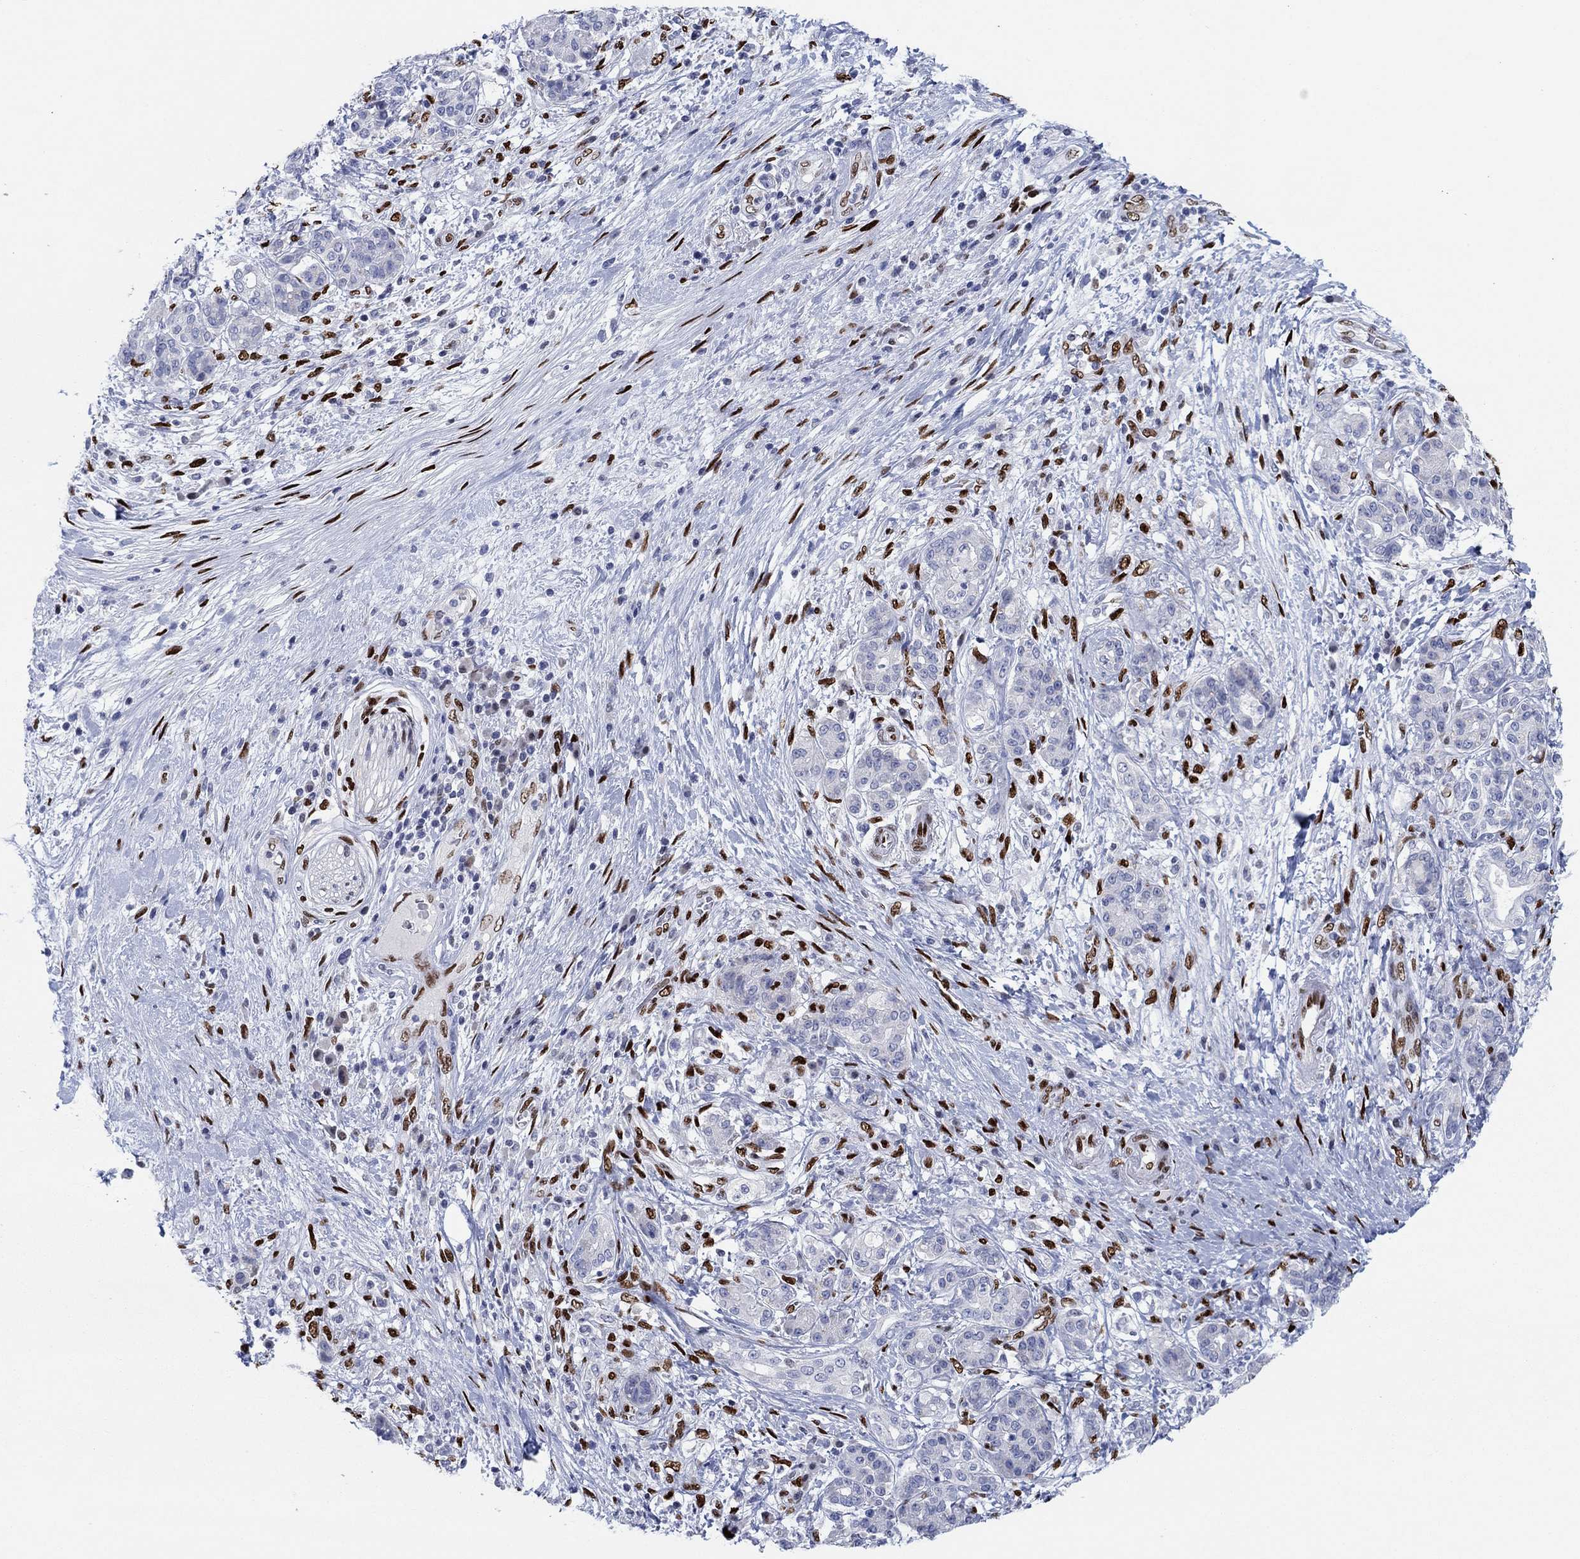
{"staining": {"intensity": "negative", "quantity": "none", "location": "none"}, "tissue": "pancreatic cancer", "cell_type": "Tumor cells", "image_type": "cancer", "snomed": [{"axis": "morphology", "description": "Adenocarcinoma, NOS"}, {"axis": "topography", "description": "Pancreas"}], "caption": "IHC micrograph of neoplastic tissue: human pancreatic adenocarcinoma stained with DAB (3,3'-diaminobenzidine) displays no significant protein staining in tumor cells.", "gene": "ZEB1", "patient": {"sex": "female", "age": 73}}